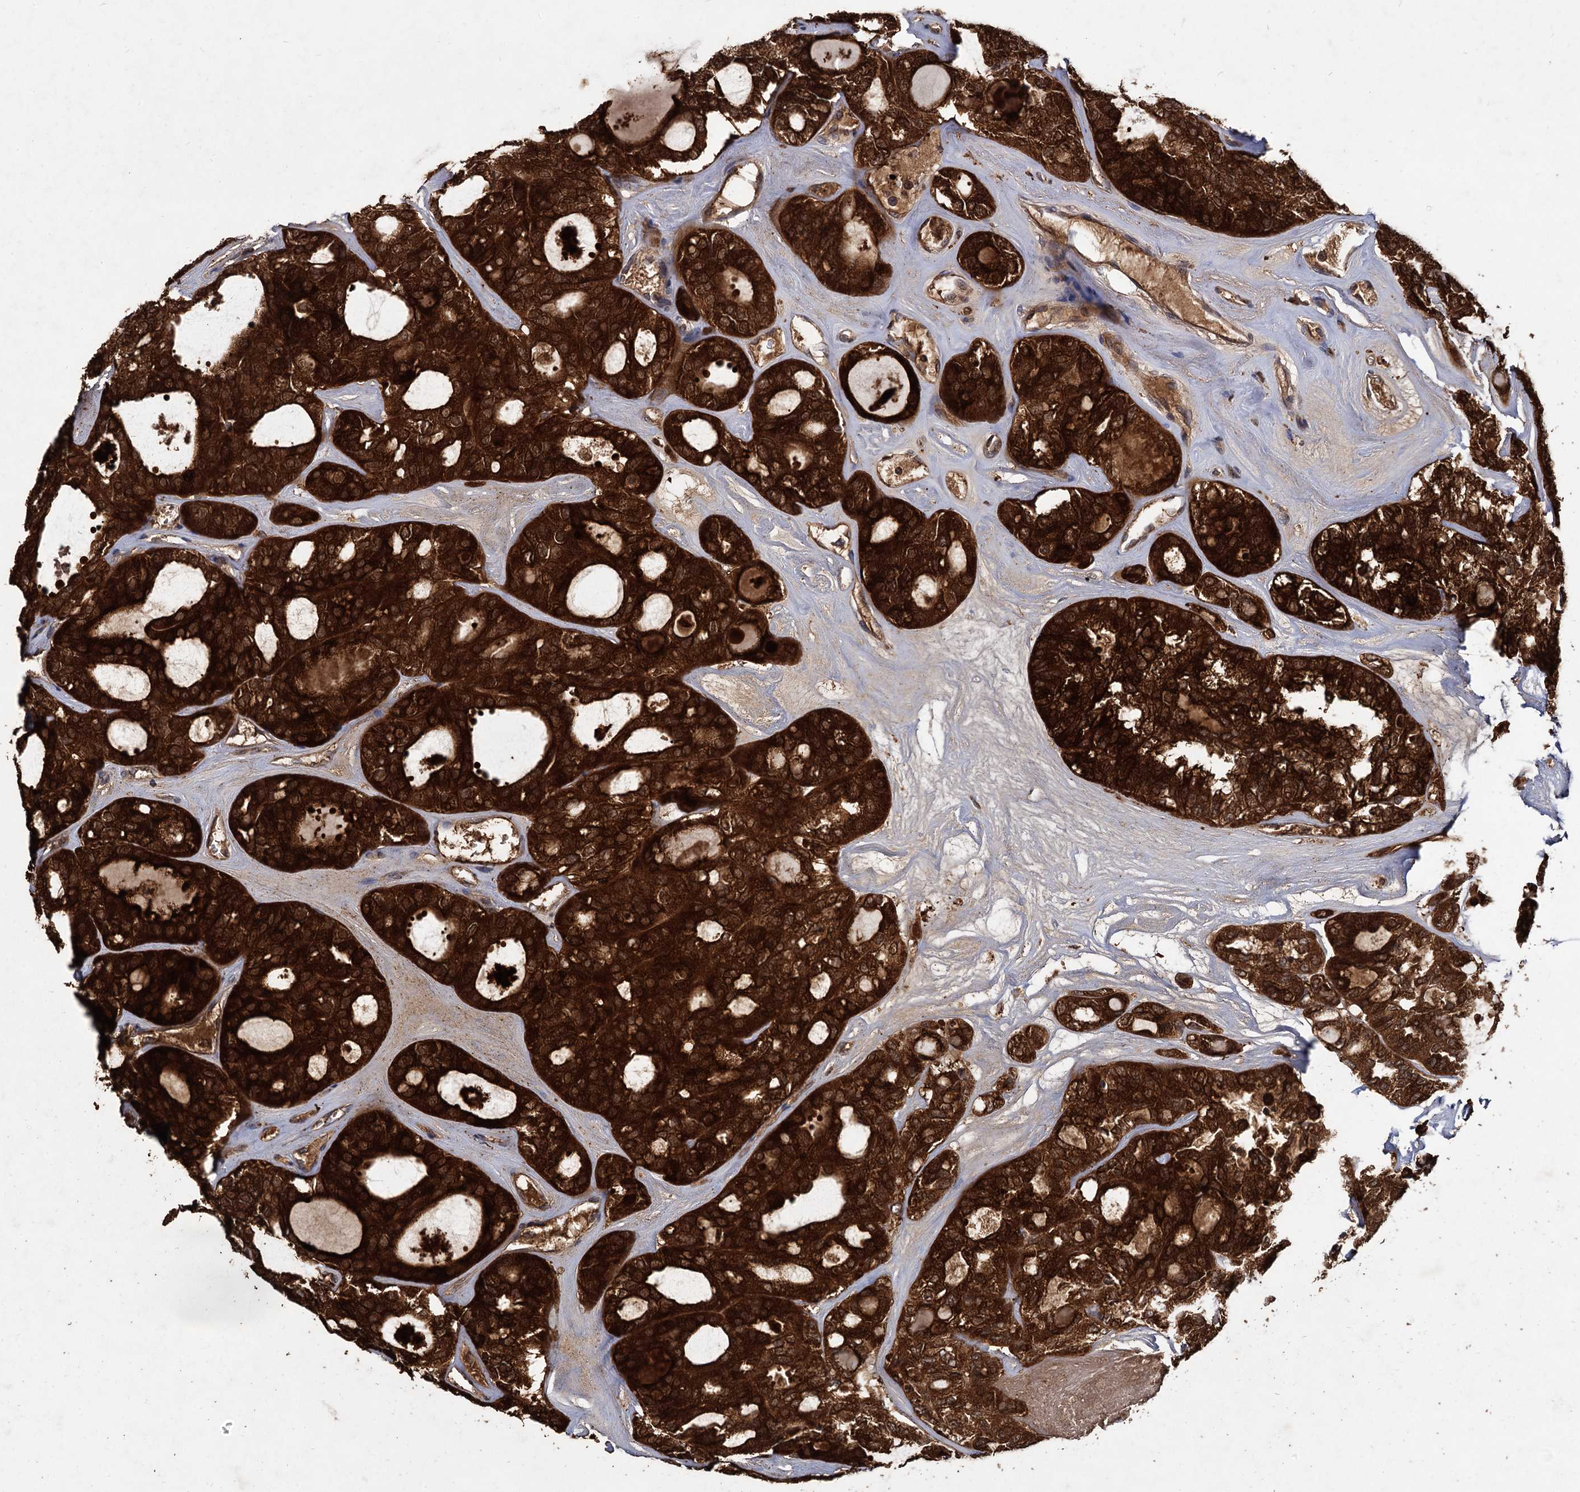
{"staining": {"intensity": "strong", "quantity": ">75%", "location": "cytoplasmic/membranous"}, "tissue": "thyroid cancer", "cell_type": "Tumor cells", "image_type": "cancer", "snomed": [{"axis": "morphology", "description": "Follicular adenoma carcinoma, NOS"}, {"axis": "topography", "description": "Thyroid gland"}], "caption": "This is an image of IHC staining of follicular adenoma carcinoma (thyroid), which shows strong expression in the cytoplasmic/membranous of tumor cells.", "gene": "GCLC", "patient": {"sex": "male", "age": 75}}